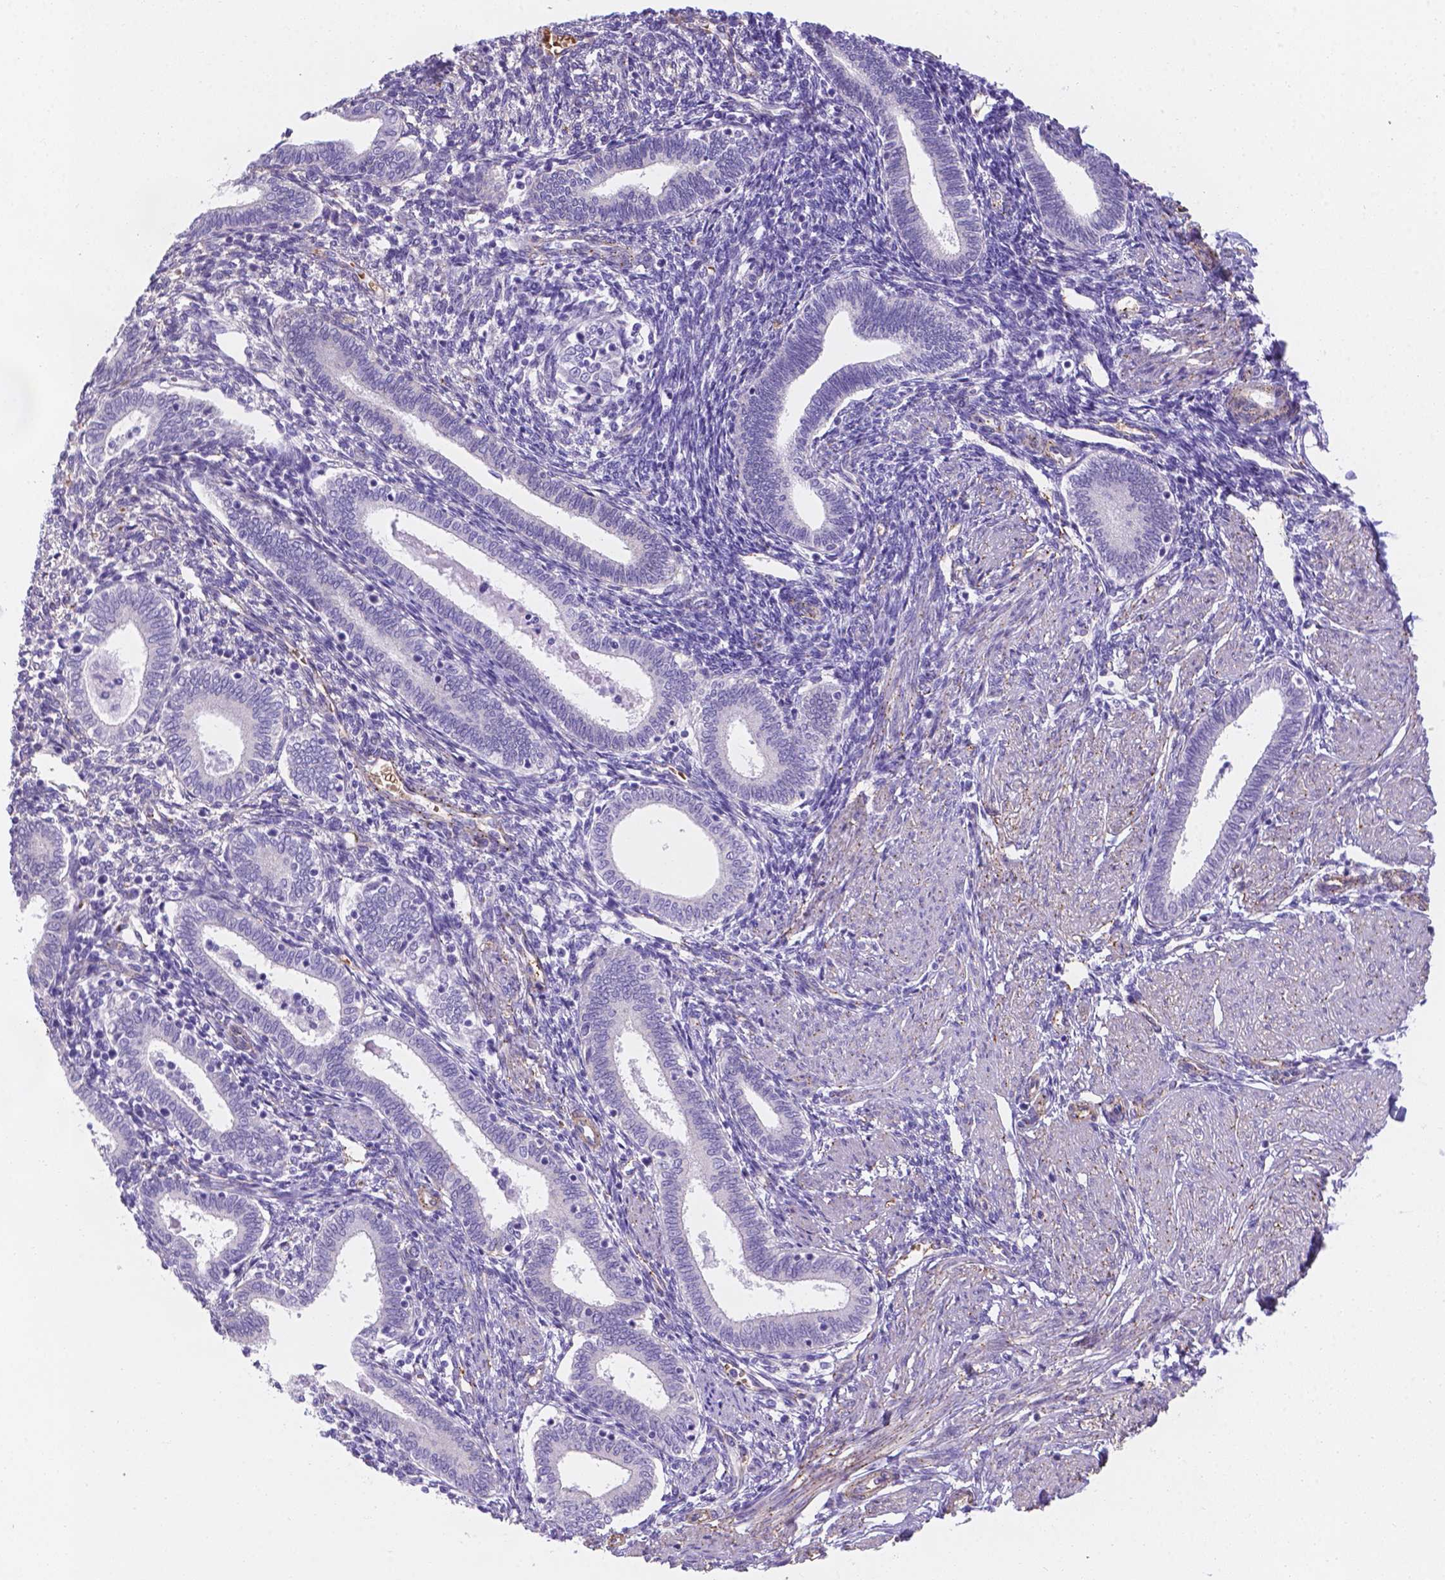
{"staining": {"intensity": "negative", "quantity": "none", "location": "none"}, "tissue": "endometrium", "cell_type": "Cells in endometrial stroma", "image_type": "normal", "snomed": [{"axis": "morphology", "description": "Normal tissue, NOS"}, {"axis": "topography", "description": "Endometrium"}], "caption": "The immunohistochemistry micrograph has no significant expression in cells in endometrial stroma of endometrium. (DAB (3,3'-diaminobenzidine) IHC, high magnification).", "gene": "SLC40A1", "patient": {"sex": "female", "age": 42}}